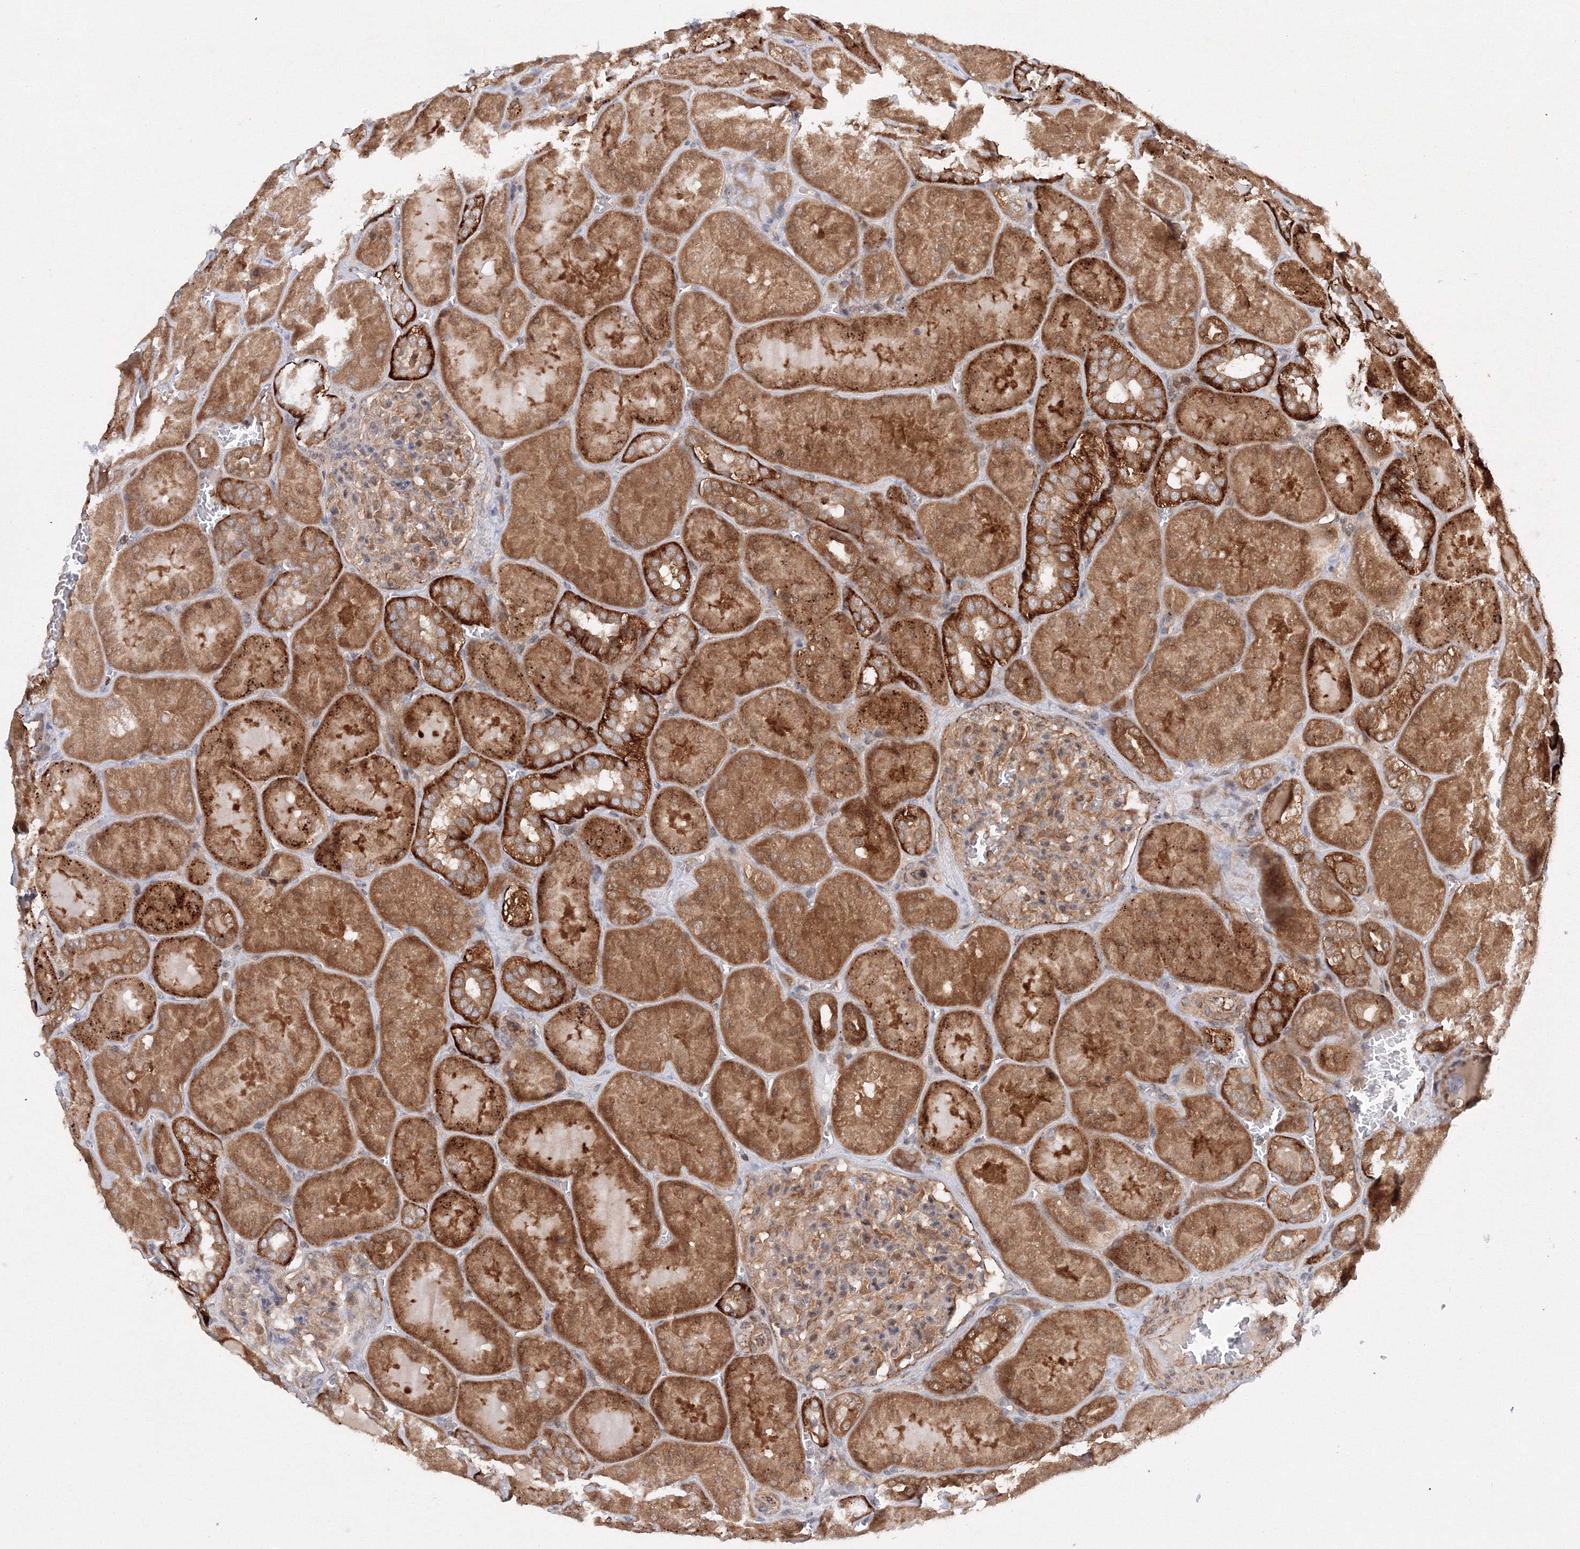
{"staining": {"intensity": "moderate", "quantity": "<25%", "location": "cytoplasmic/membranous"}, "tissue": "kidney", "cell_type": "Cells in glomeruli", "image_type": "normal", "snomed": [{"axis": "morphology", "description": "Normal tissue, NOS"}, {"axis": "topography", "description": "Kidney"}], "caption": "Human kidney stained with a protein marker shows moderate staining in cells in glomeruli.", "gene": "DCTD", "patient": {"sex": "male", "age": 28}}